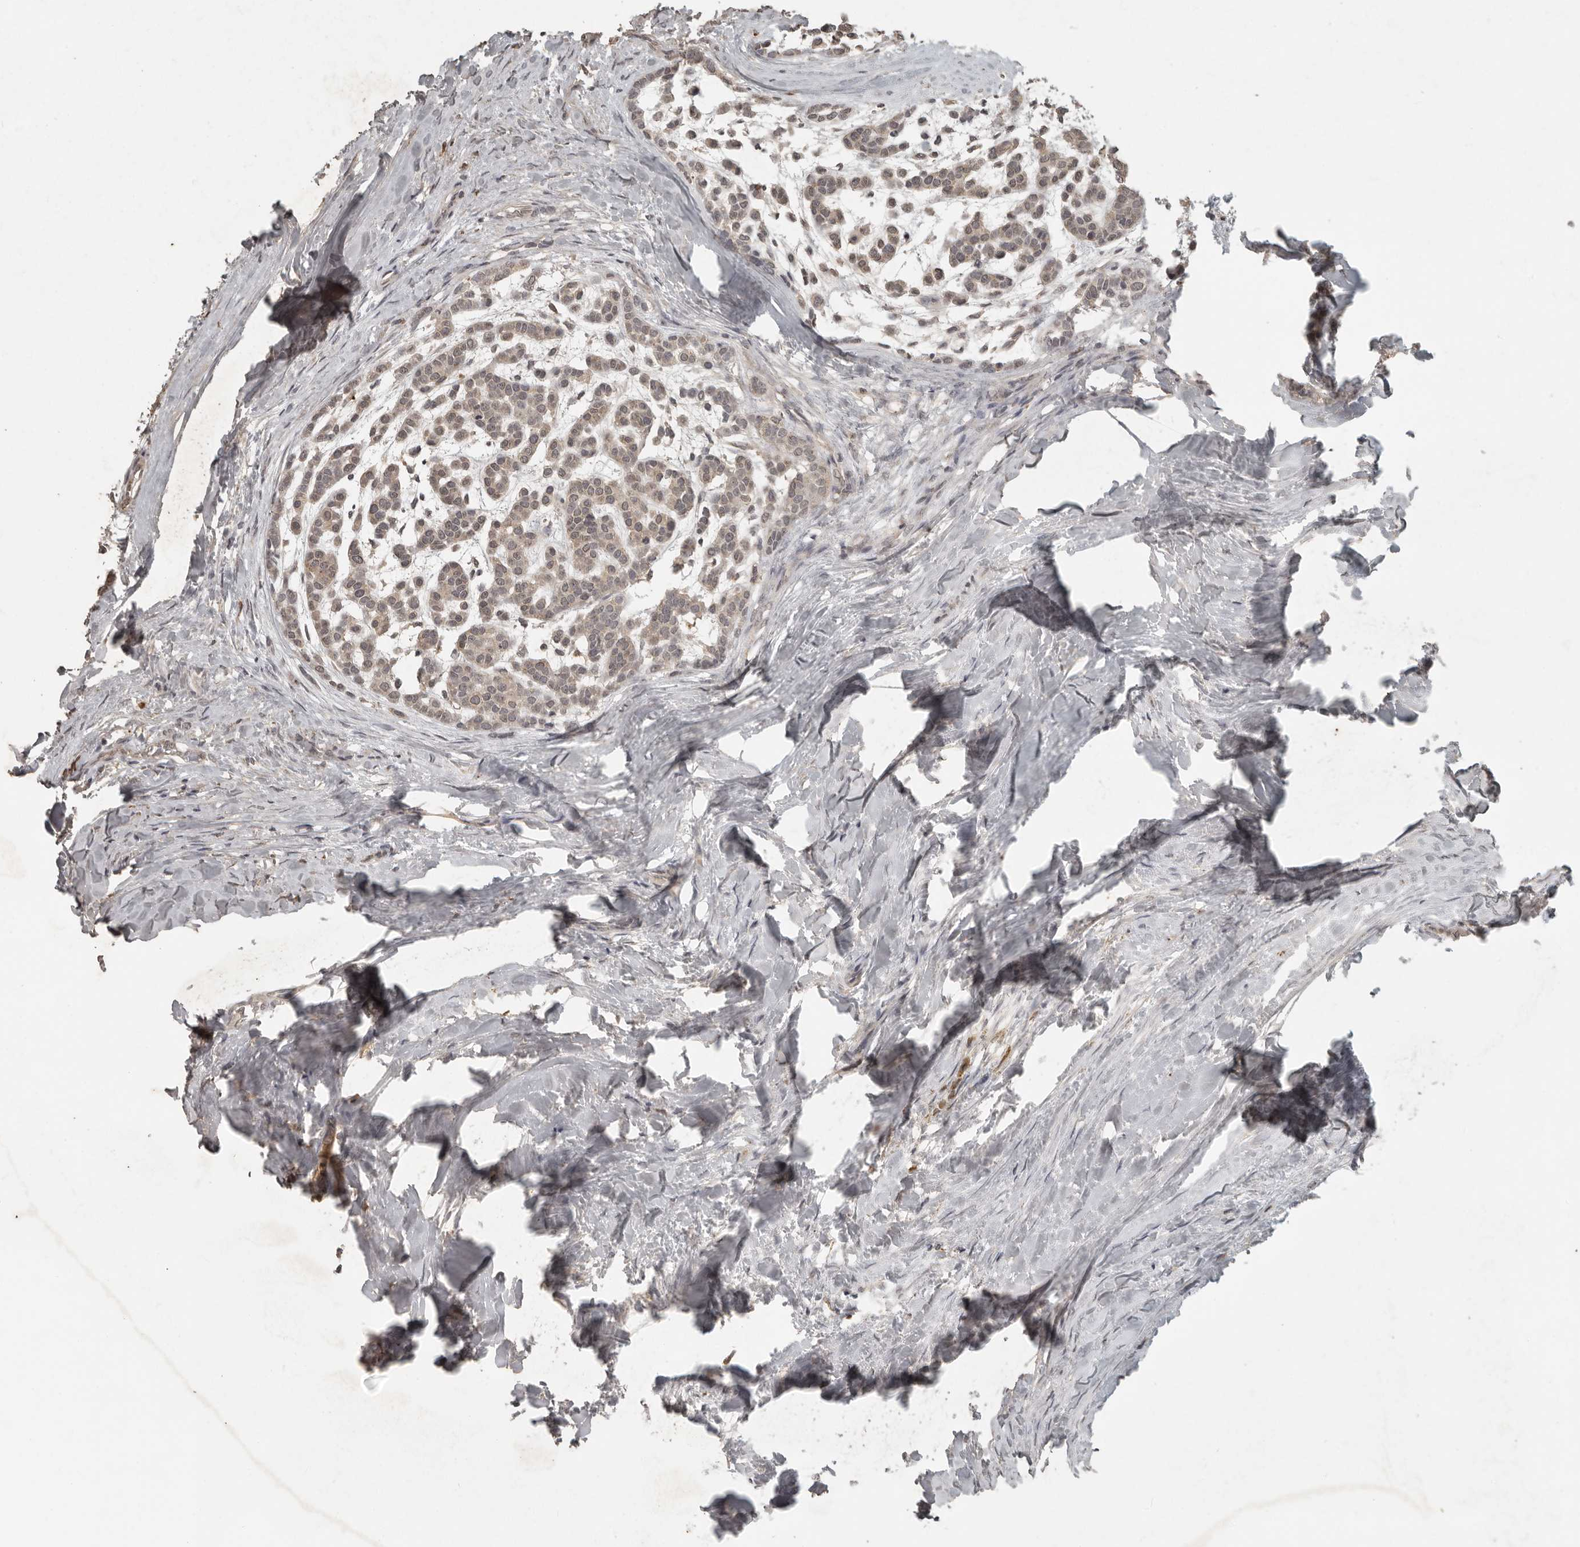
{"staining": {"intensity": "weak", "quantity": "25%-75%", "location": "cytoplasmic/membranous"}, "tissue": "head and neck cancer", "cell_type": "Tumor cells", "image_type": "cancer", "snomed": [{"axis": "morphology", "description": "Adenocarcinoma, NOS"}, {"axis": "morphology", "description": "Adenoma, NOS"}, {"axis": "topography", "description": "Head-Neck"}], "caption": "Protein expression analysis of human head and neck adenoma reveals weak cytoplasmic/membranous expression in about 25%-75% of tumor cells.", "gene": "CTF1", "patient": {"sex": "female", "age": 55}}